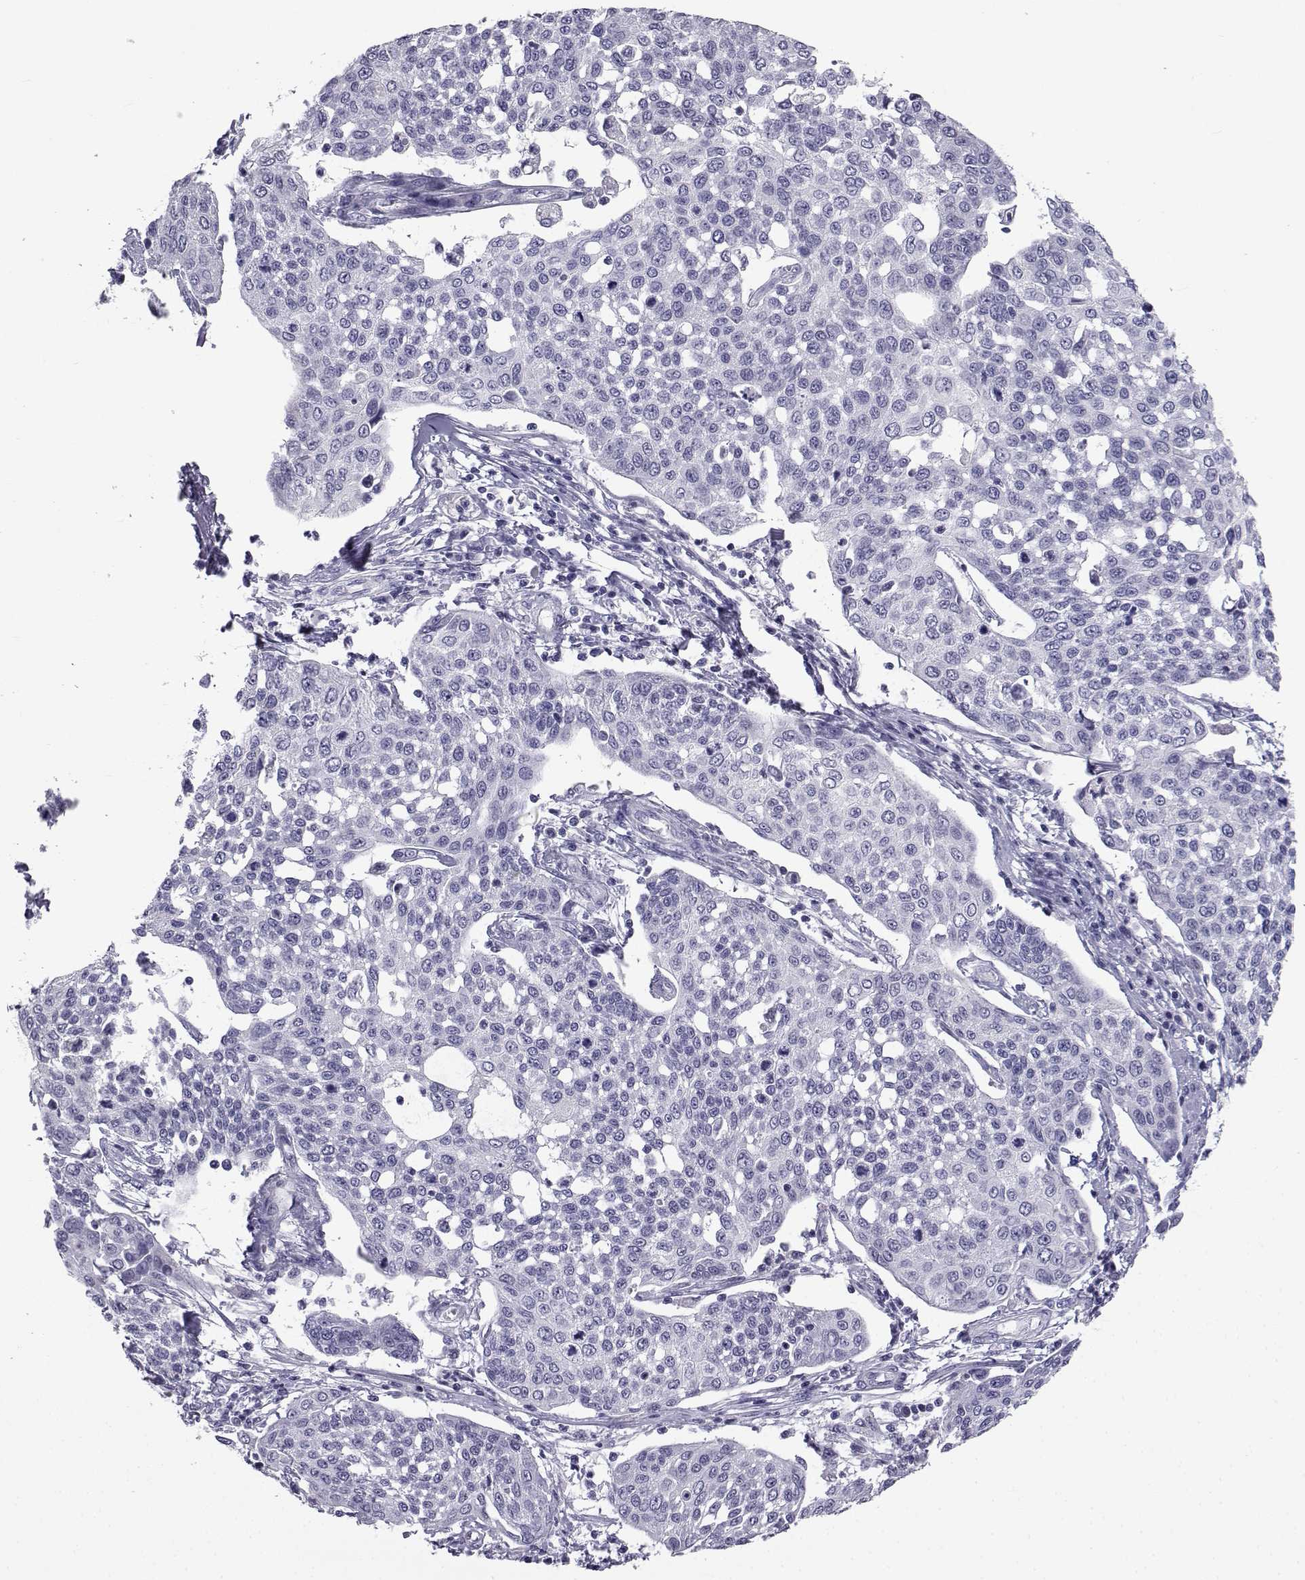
{"staining": {"intensity": "negative", "quantity": "none", "location": "none"}, "tissue": "cervical cancer", "cell_type": "Tumor cells", "image_type": "cancer", "snomed": [{"axis": "morphology", "description": "Squamous cell carcinoma, NOS"}, {"axis": "topography", "description": "Cervix"}], "caption": "Immunohistochemistry (IHC) of human cervical cancer demonstrates no staining in tumor cells. (Immunohistochemistry, brightfield microscopy, high magnification).", "gene": "PCSK1N", "patient": {"sex": "female", "age": 34}}